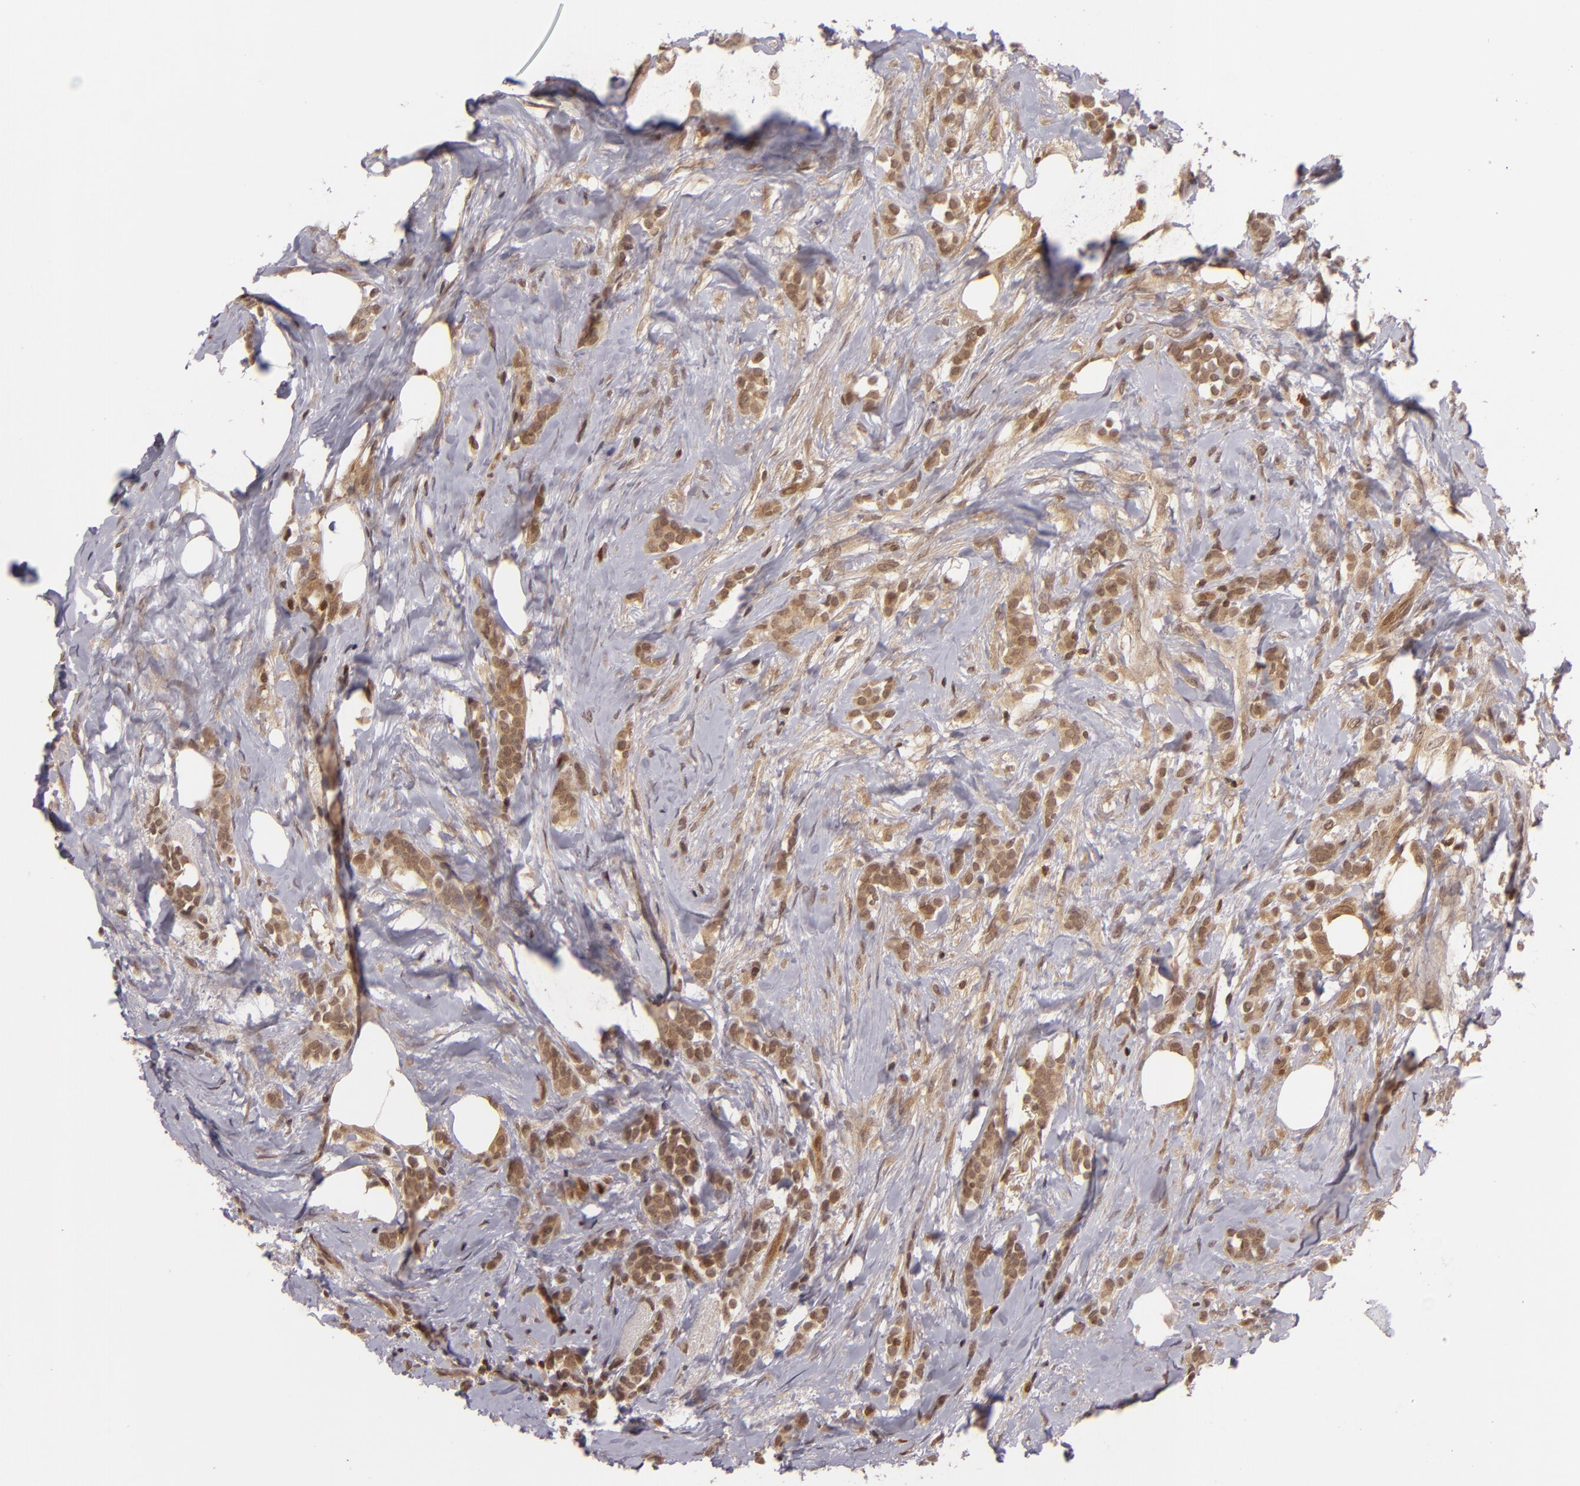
{"staining": {"intensity": "moderate", "quantity": ">75%", "location": "cytoplasmic/membranous,nuclear"}, "tissue": "breast cancer", "cell_type": "Tumor cells", "image_type": "cancer", "snomed": [{"axis": "morphology", "description": "Lobular carcinoma"}, {"axis": "topography", "description": "Breast"}], "caption": "The photomicrograph reveals staining of lobular carcinoma (breast), revealing moderate cytoplasmic/membranous and nuclear protein staining (brown color) within tumor cells.", "gene": "ZBTB33", "patient": {"sex": "female", "age": 56}}